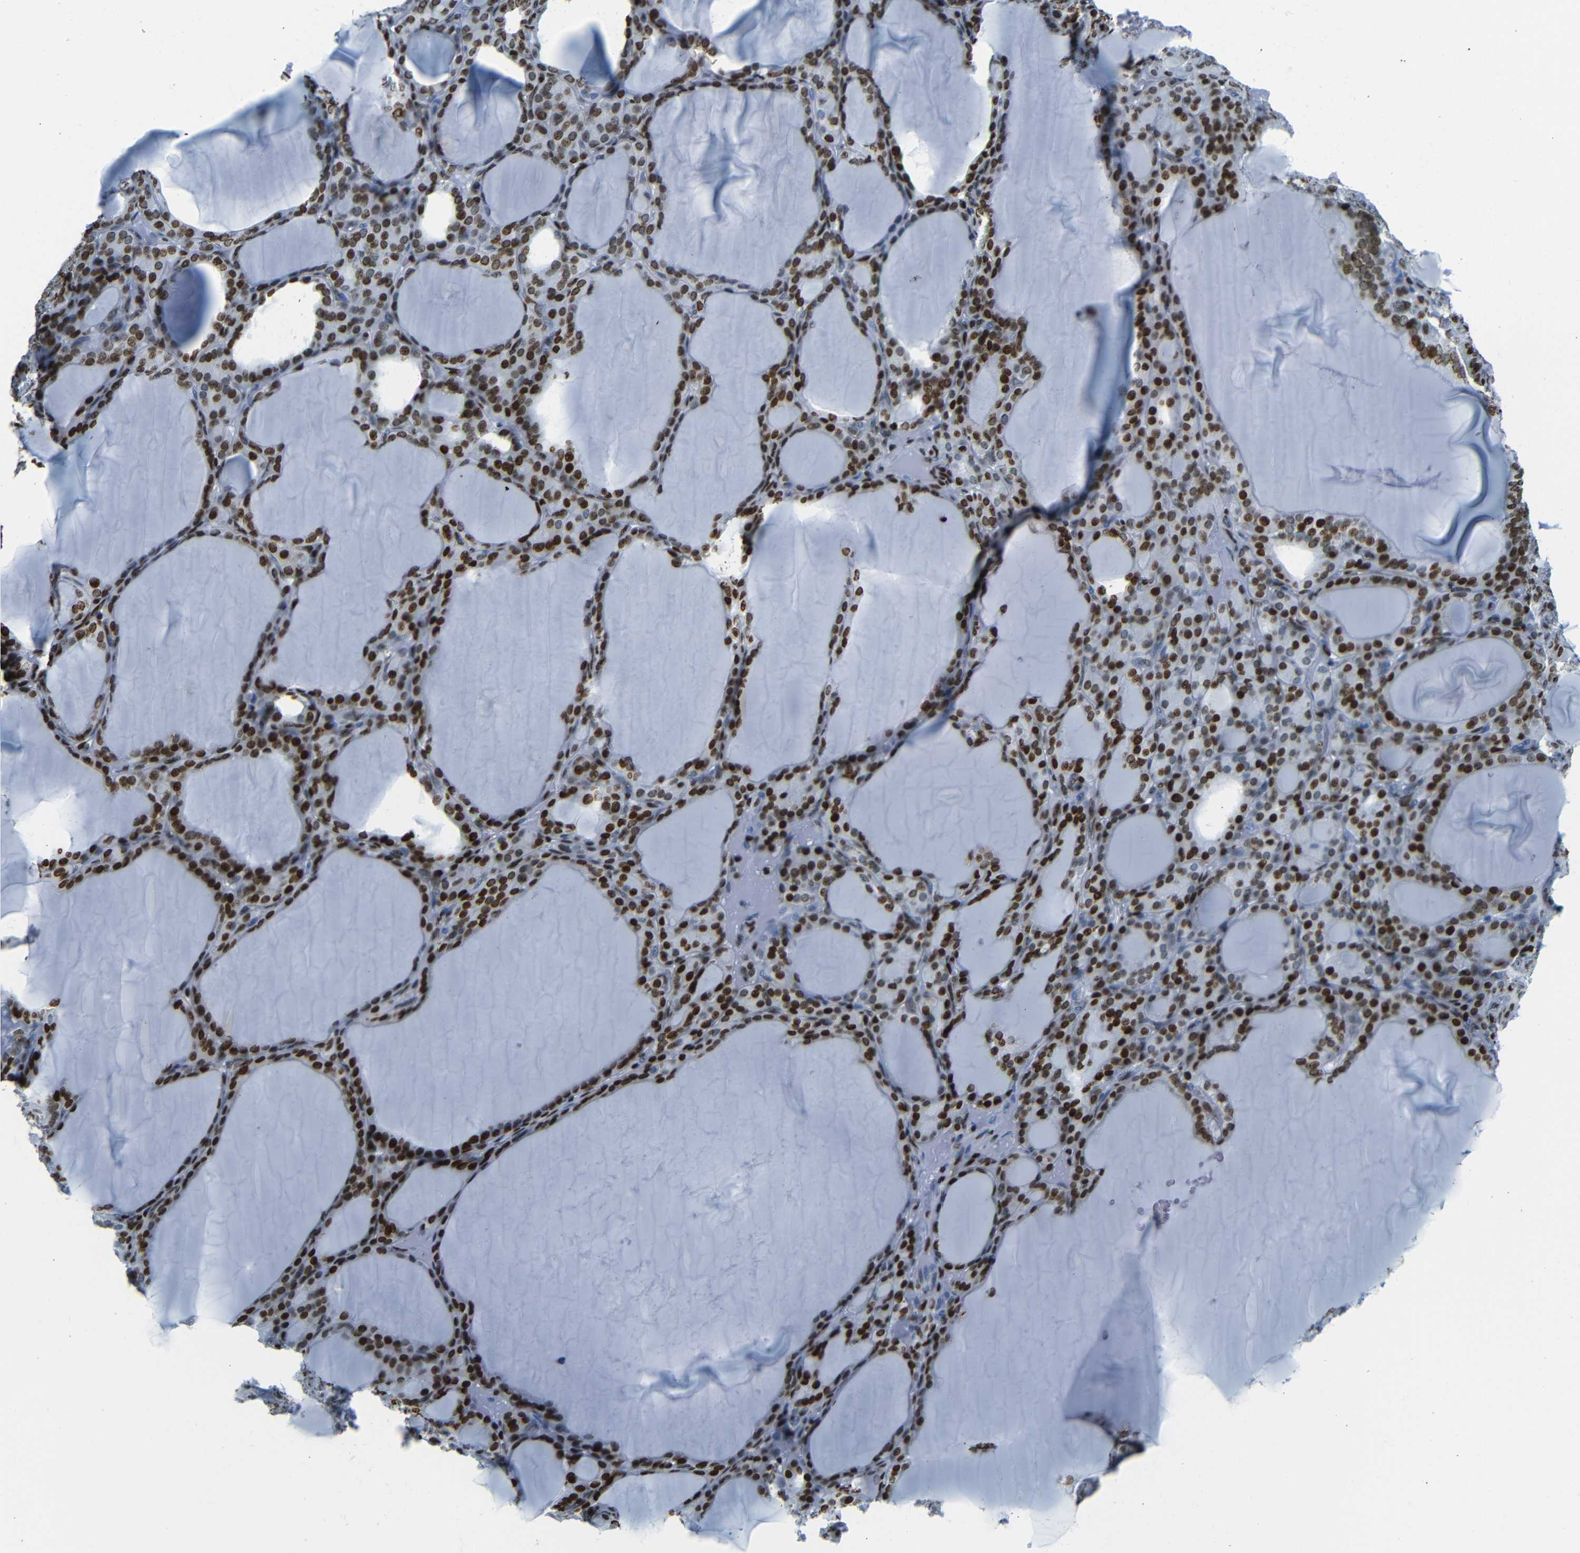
{"staining": {"intensity": "strong", "quantity": ">75%", "location": "nuclear"}, "tissue": "thyroid gland", "cell_type": "Glandular cells", "image_type": "normal", "snomed": [{"axis": "morphology", "description": "Normal tissue, NOS"}, {"axis": "topography", "description": "Thyroid gland"}], "caption": "Immunohistochemistry staining of normal thyroid gland, which exhibits high levels of strong nuclear expression in about >75% of glandular cells indicating strong nuclear protein staining. The staining was performed using DAB (brown) for protein detection and nuclei were counterstained in hematoxylin (blue).", "gene": "NPIPB15", "patient": {"sex": "female", "age": 28}}